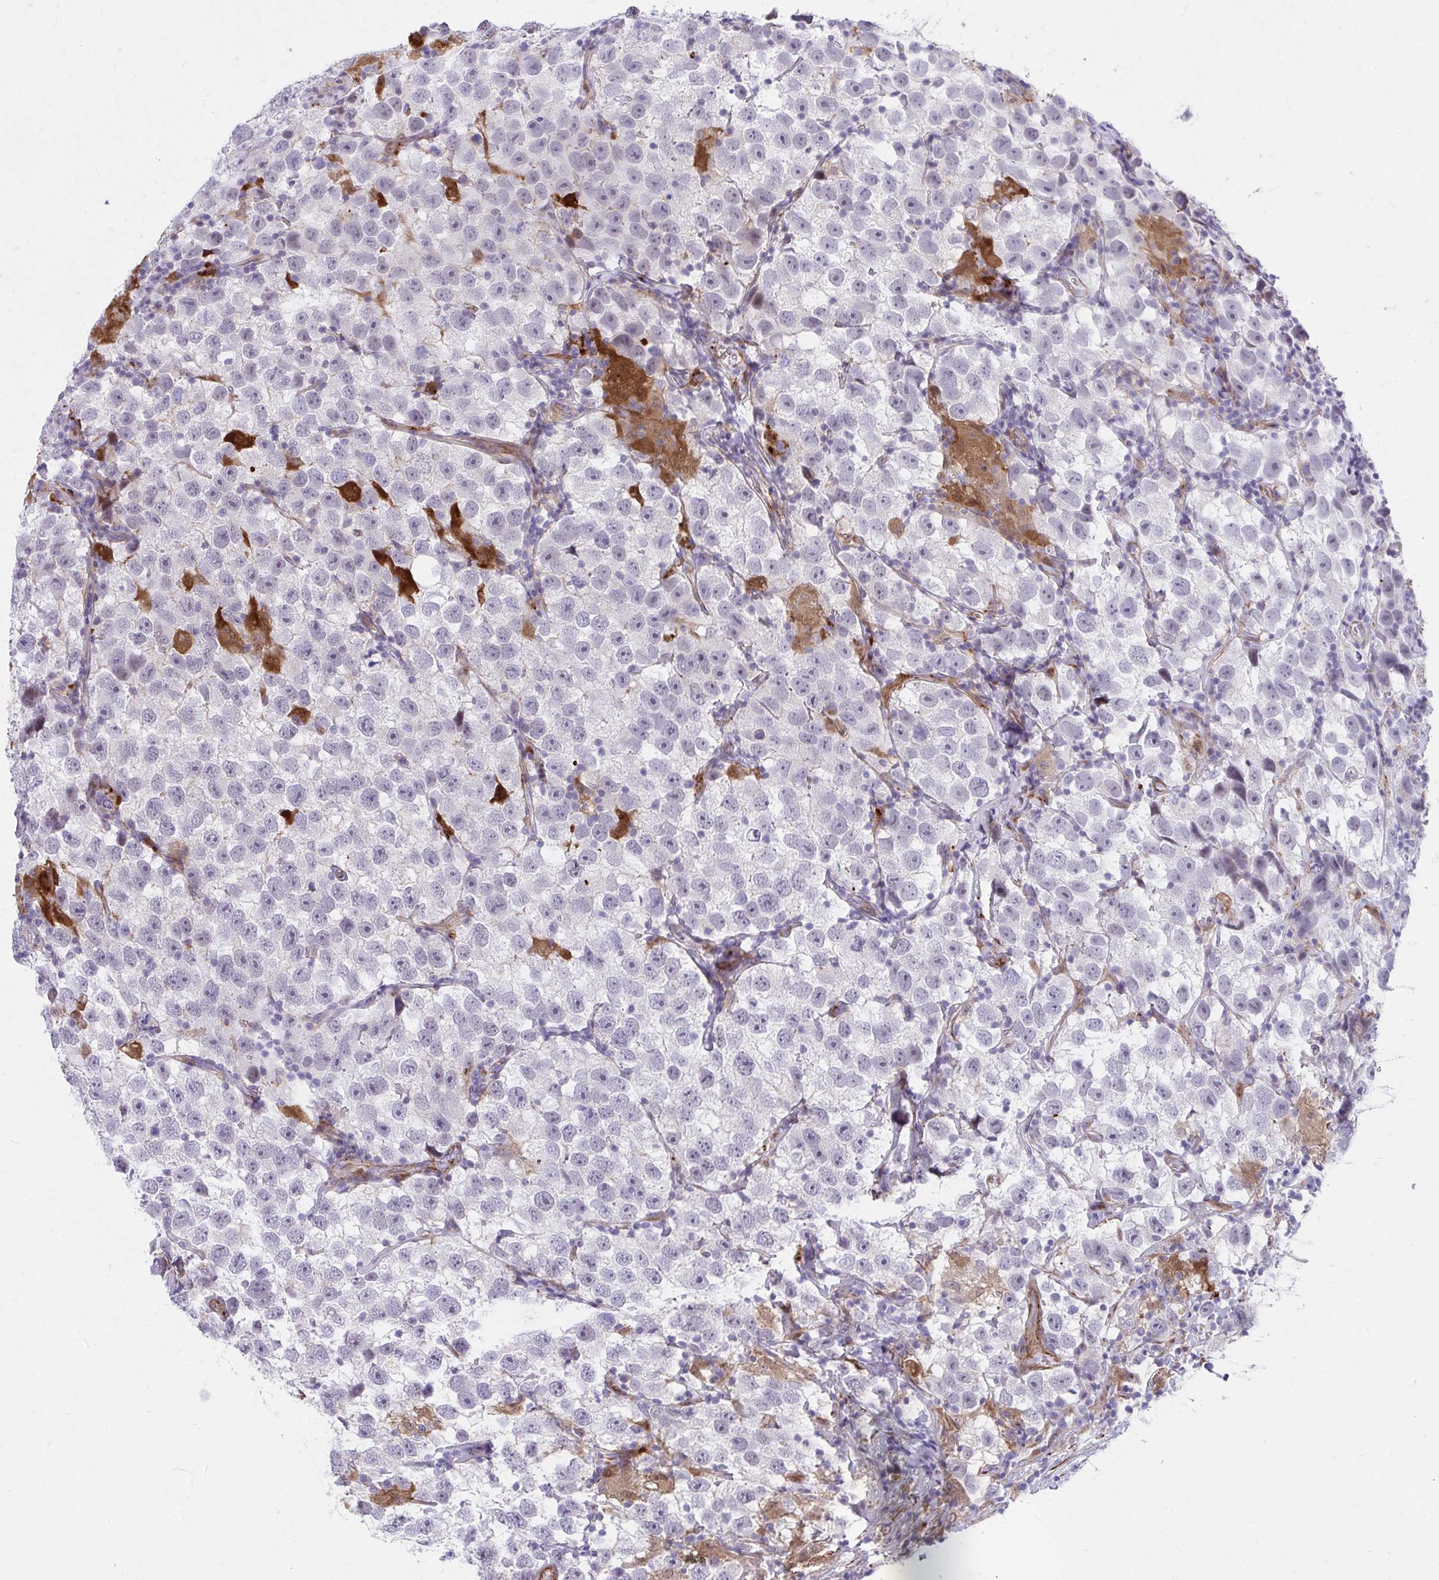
{"staining": {"intensity": "negative", "quantity": "none", "location": "none"}, "tissue": "testis cancer", "cell_type": "Tumor cells", "image_type": "cancer", "snomed": [{"axis": "morphology", "description": "Seminoma, NOS"}, {"axis": "topography", "description": "Testis"}], "caption": "Tumor cells are negative for protein expression in human testis seminoma.", "gene": "CSTB", "patient": {"sex": "male", "age": 26}}